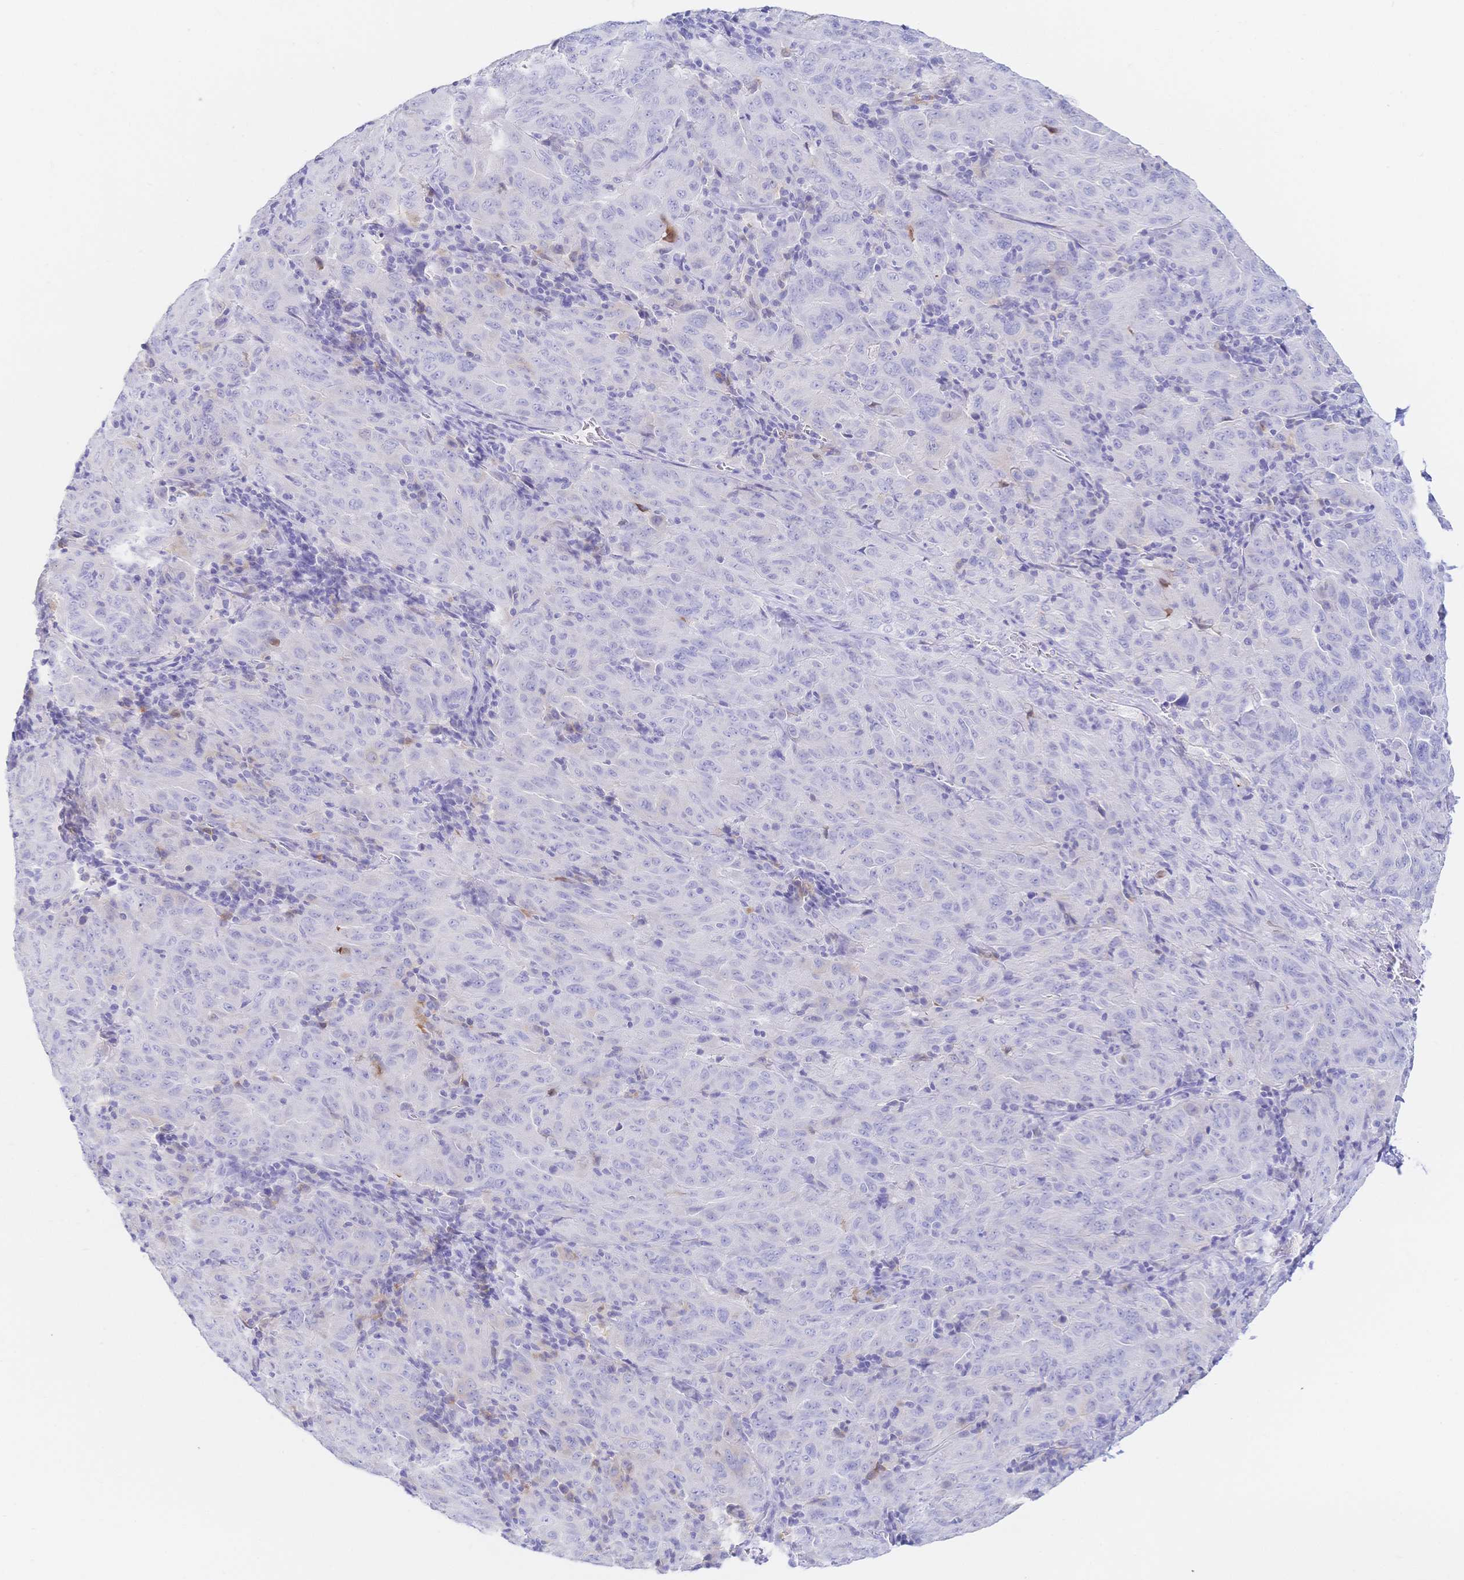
{"staining": {"intensity": "negative", "quantity": "none", "location": "none"}, "tissue": "pancreatic cancer", "cell_type": "Tumor cells", "image_type": "cancer", "snomed": [{"axis": "morphology", "description": "Adenocarcinoma, NOS"}, {"axis": "topography", "description": "Pancreas"}], "caption": "Pancreatic cancer (adenocarcinoma) was stained to show a protein in brown. There is no significant expression in tumor cells.", "gene": "RRM1", "patient": {"sex": "male", "age": 63}}